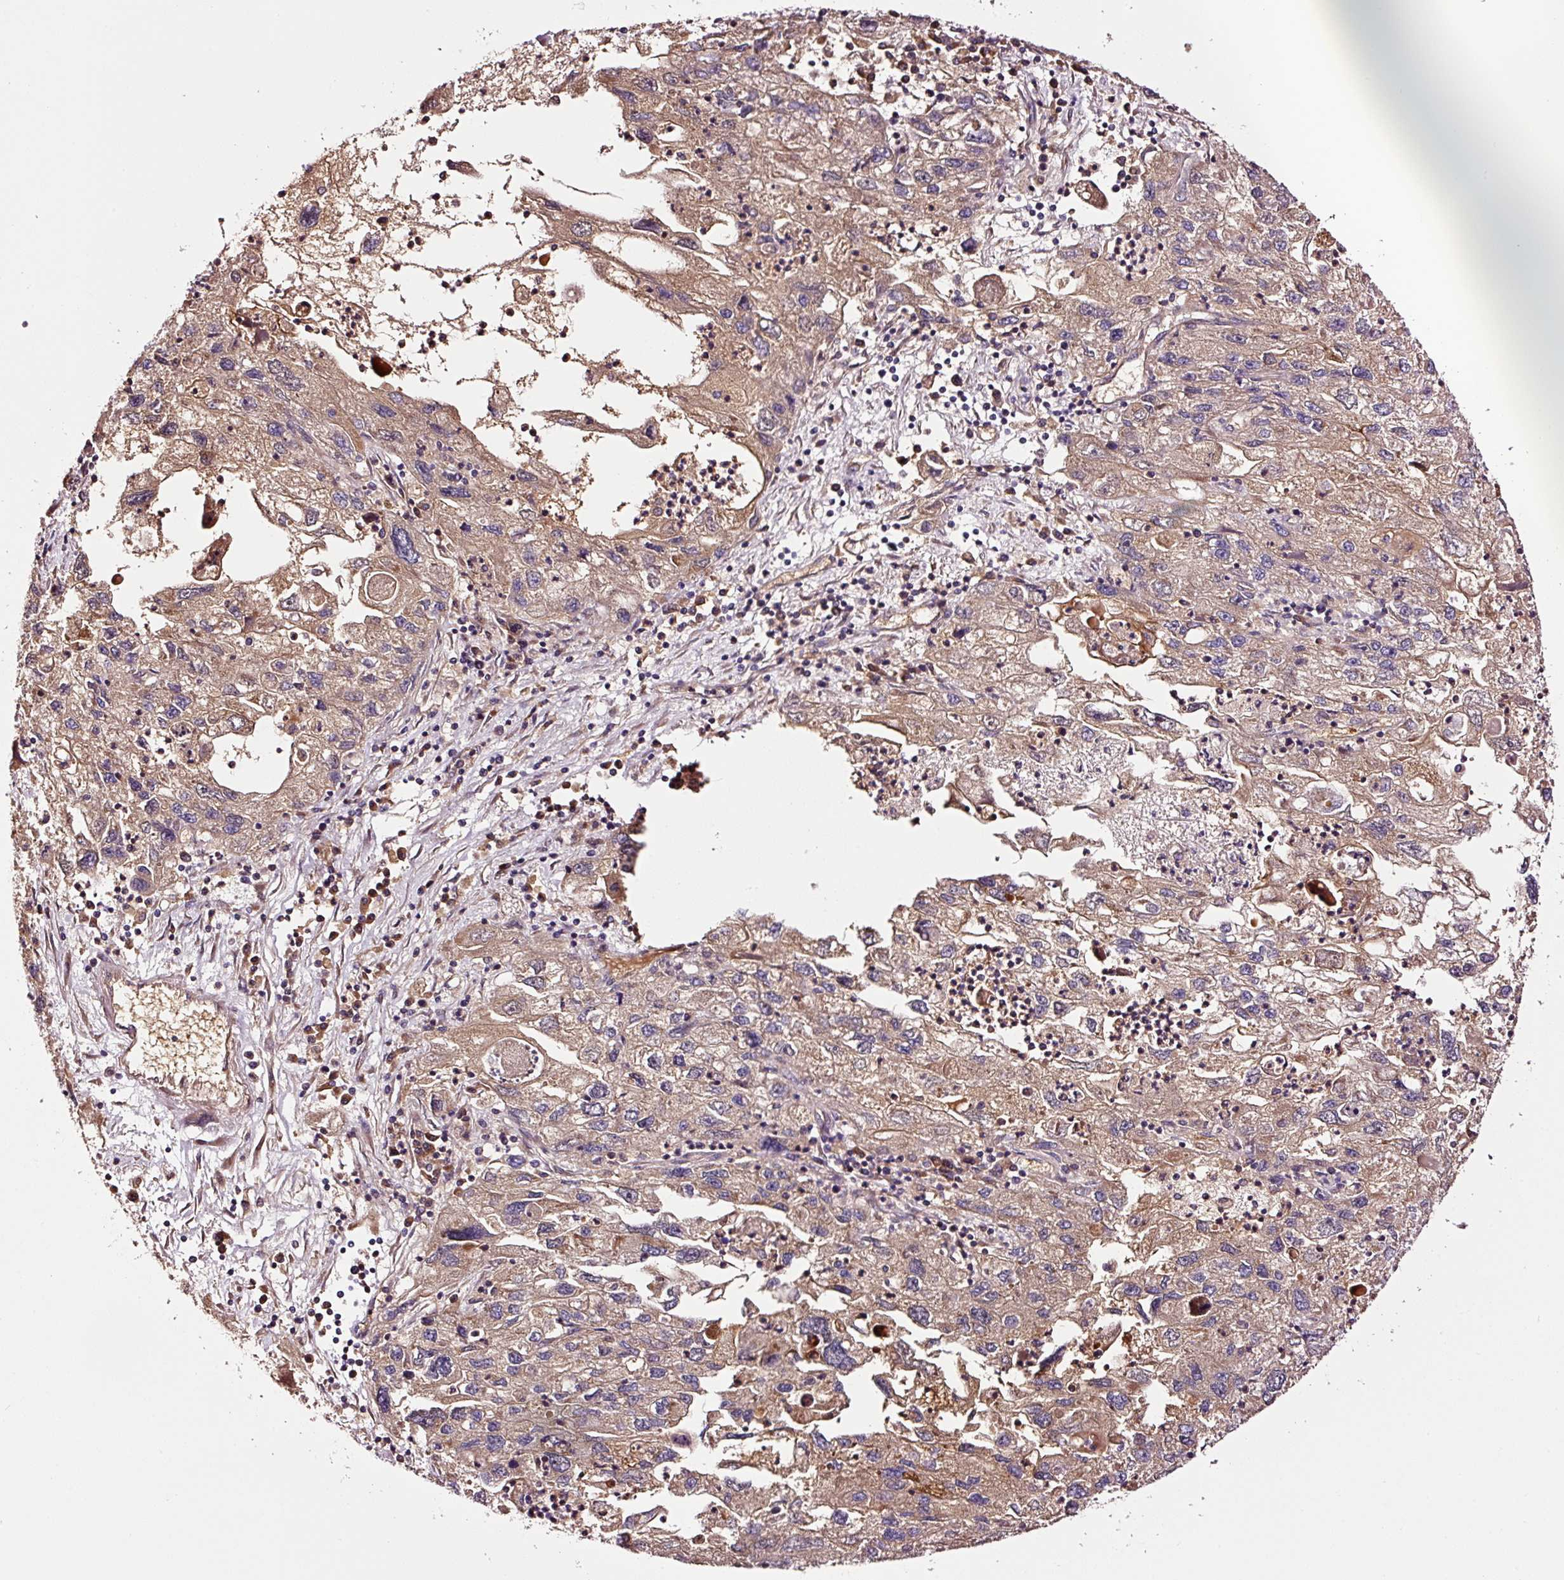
{"staining": {"intensity": "weak", "quantity": ">75%", "location": "cytoplasmic/membranous"}, "tissue": "endometrial cancer", "cell_type": "Tumor cells", "image_type": "cancer", "snomed": [{"axis": "morphology", "description": "Adenocarcinoma, NOS"}, {"axis": "topography", "description": "Endometrium"}], "caption": "Immunohistochemical staining of endometrial cancer (adenocarcinoma) reveals weak cytoplasmic/membranous protein expression in approximately >75% of tumor cells.", "gene": "PGLYRP2", "patient": {"sex": "female", "age": 49}}